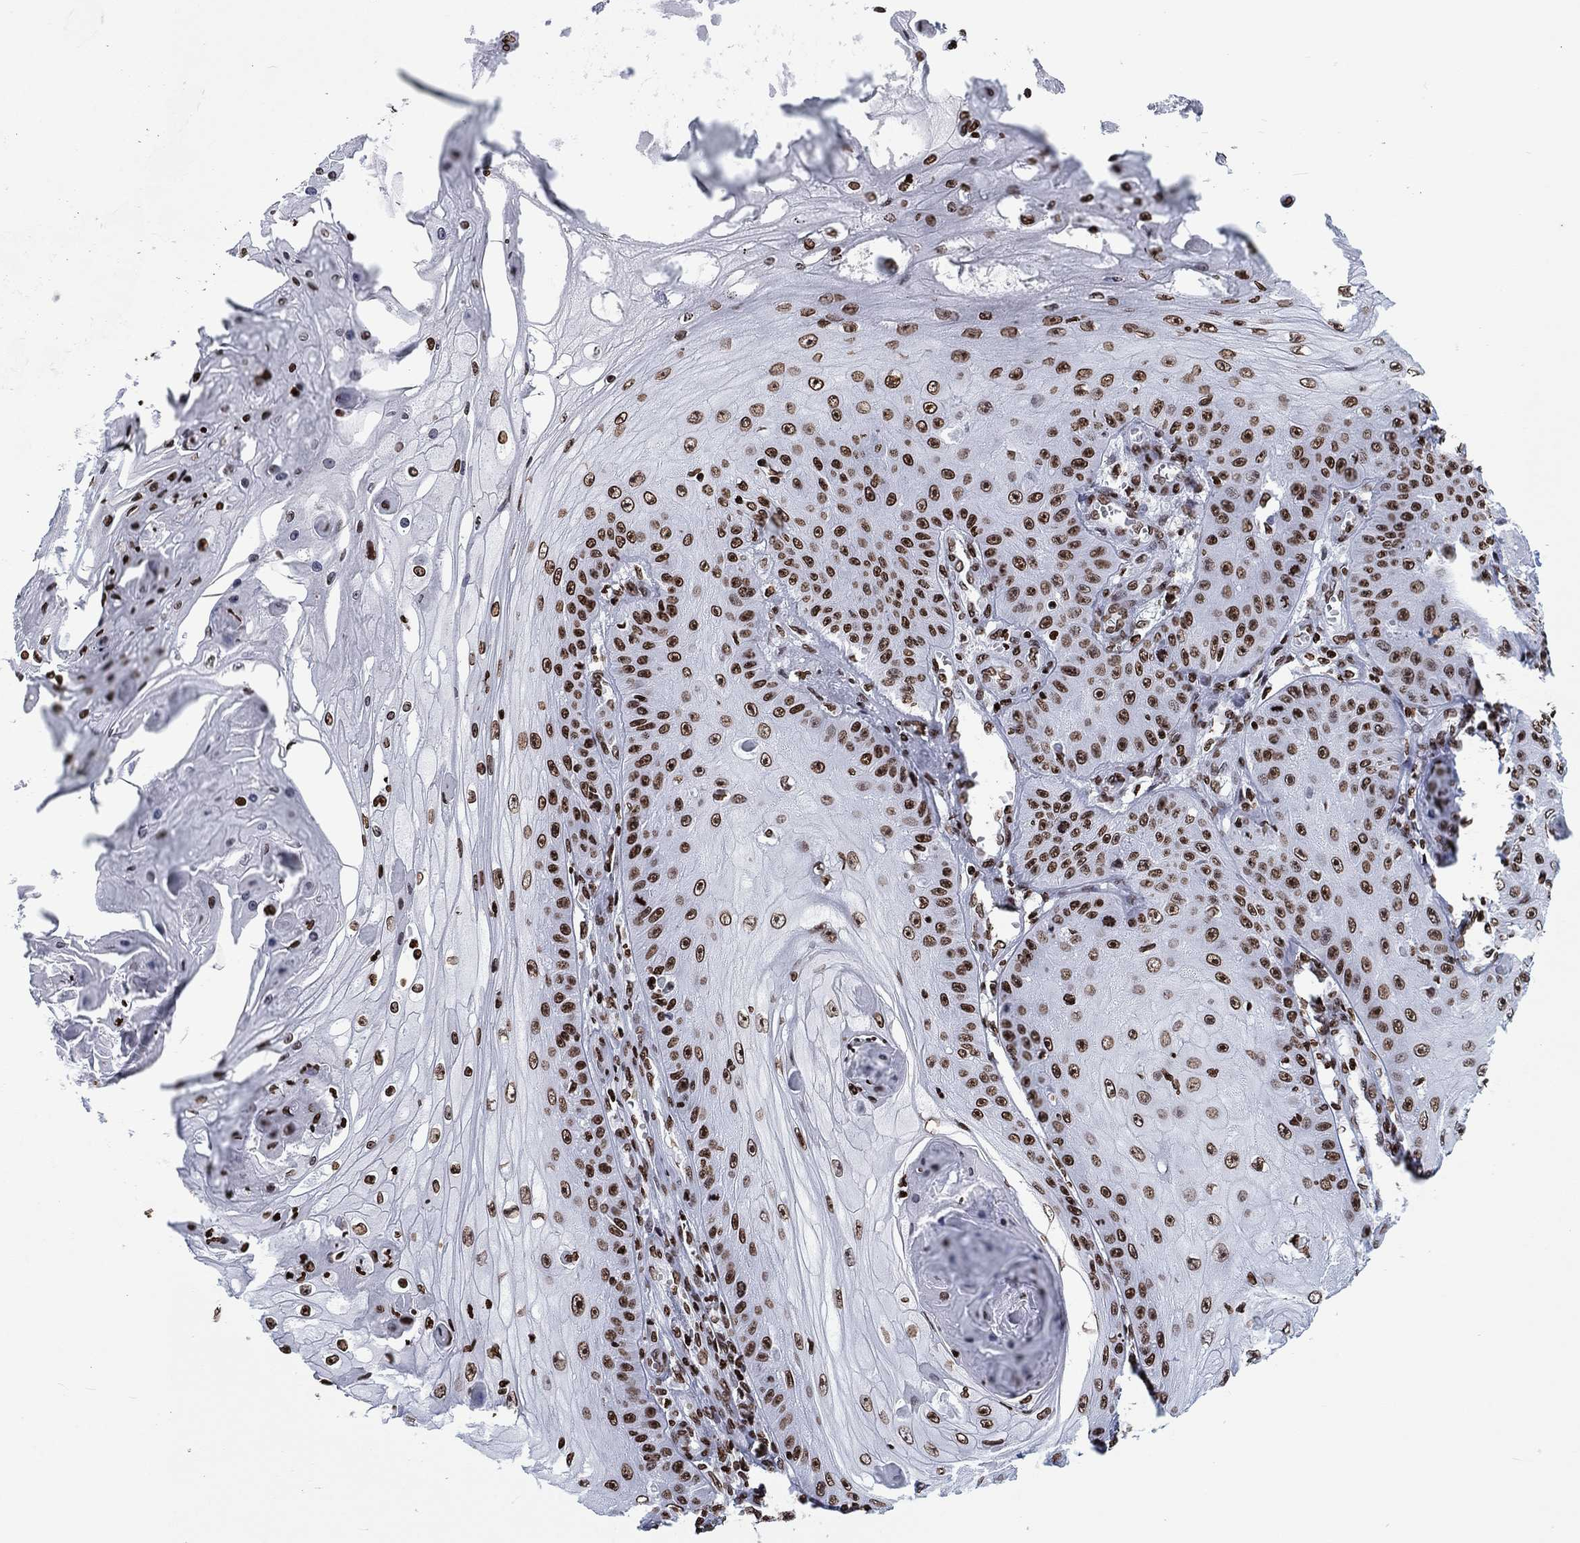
{"staining": {"intensity": "strong", "quantity": "25%-75%", "location": "nuclear"}, "tissue": "skin cancer", "cell_type": "Tumor cells", "image_type": "cancer", "snomed": [{"axis": "morphology", "description": "Squamous cell carcinoma, NOS"}, {"axis": "topography", "description": "Skin"}], "caption": "Immunohistochemistry of skin cancer shows high levels of strong nuclear expression in about 25%-75% of tumor cells. (Brightfield microscopy of DAB IHC at high magnification).", "gene": "H1-5", "patient": {"sex": "male", "age": 70}}